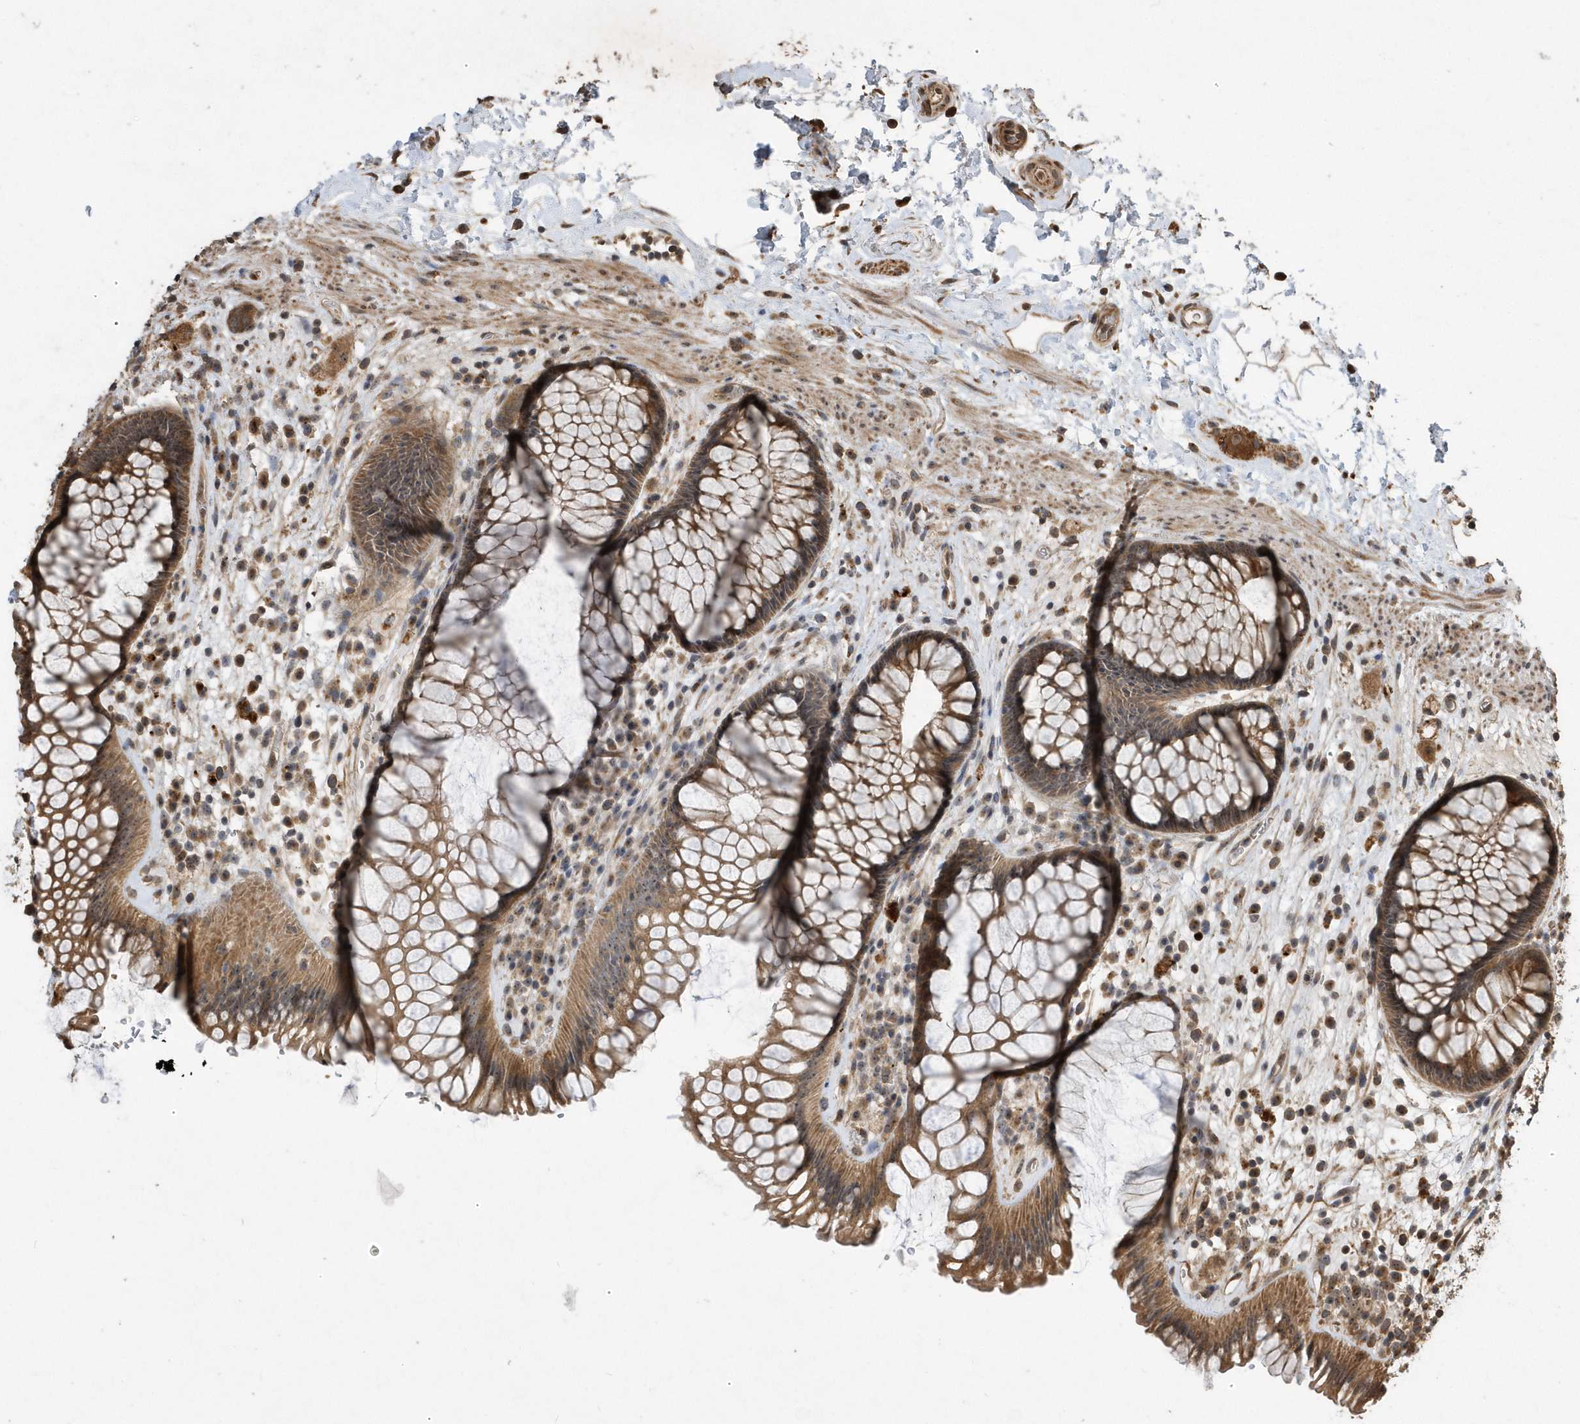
{"staining": {"intensity": "moderate", "quantity": ">75%", "location": "cytoplasmic/membranous"}, "tissue": "rectum", "cell_type": "Glandular cells", "image_type": "normal", "snomed": [{"axis": "morphology", "description": "Normal tissue, NOS"}, {"axis": "topography", "description": "Rectum"}], "caption": "About >75% of glandular cells in normal human rectum exhibit moderate cytoplasmic/membranous protein positivity as visualized by brown immunohistochemical staining.", "gene": "WASHC5", "patient": {"sex": "male", "age": 51}}